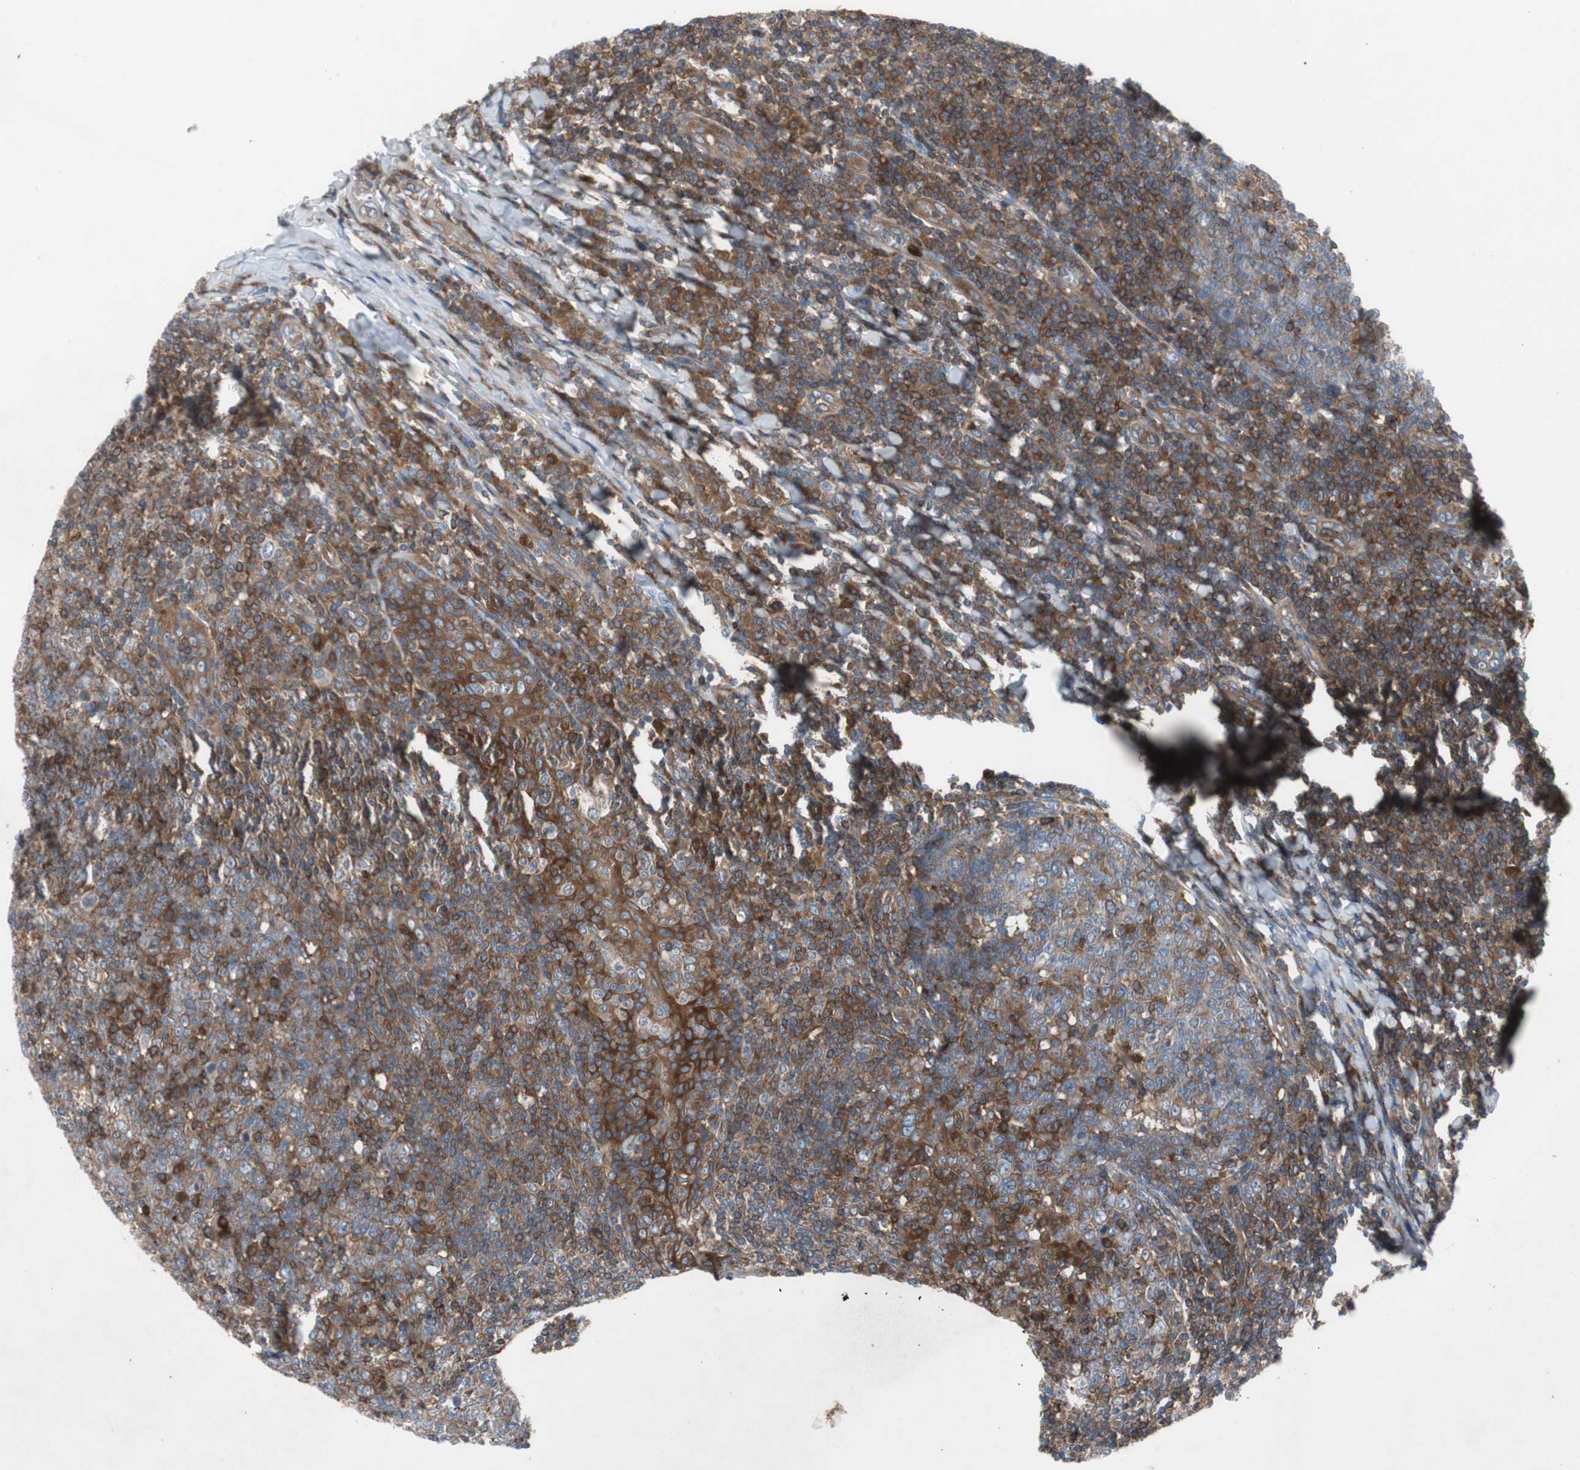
{"staining": {"intensity": "strong", "quantity": "25%-75%", "location": "cytoplasmic/membranous"}, "tissue": "tonsil", "cell_type": "Germinal center cells", "image_type": "normal", "snomed": [{"axis": "morphology", "description": "Normal tissue, NOS"}, {"axis": "topography", "description": "Tonsil"}], "caption": "Protein staining by IHC reveals strong cytoplasmic/membranous staining in about 25%-75% of germinal center cells in benign tonsil. The staining was performed using DAB (3,3'-diaminobenzidine), with brown indicating positive protein expression. Nuclei are stained blue with hematoxylin.", "gene": "GYS1", "patient": {"sex": "male", "age": 31}}